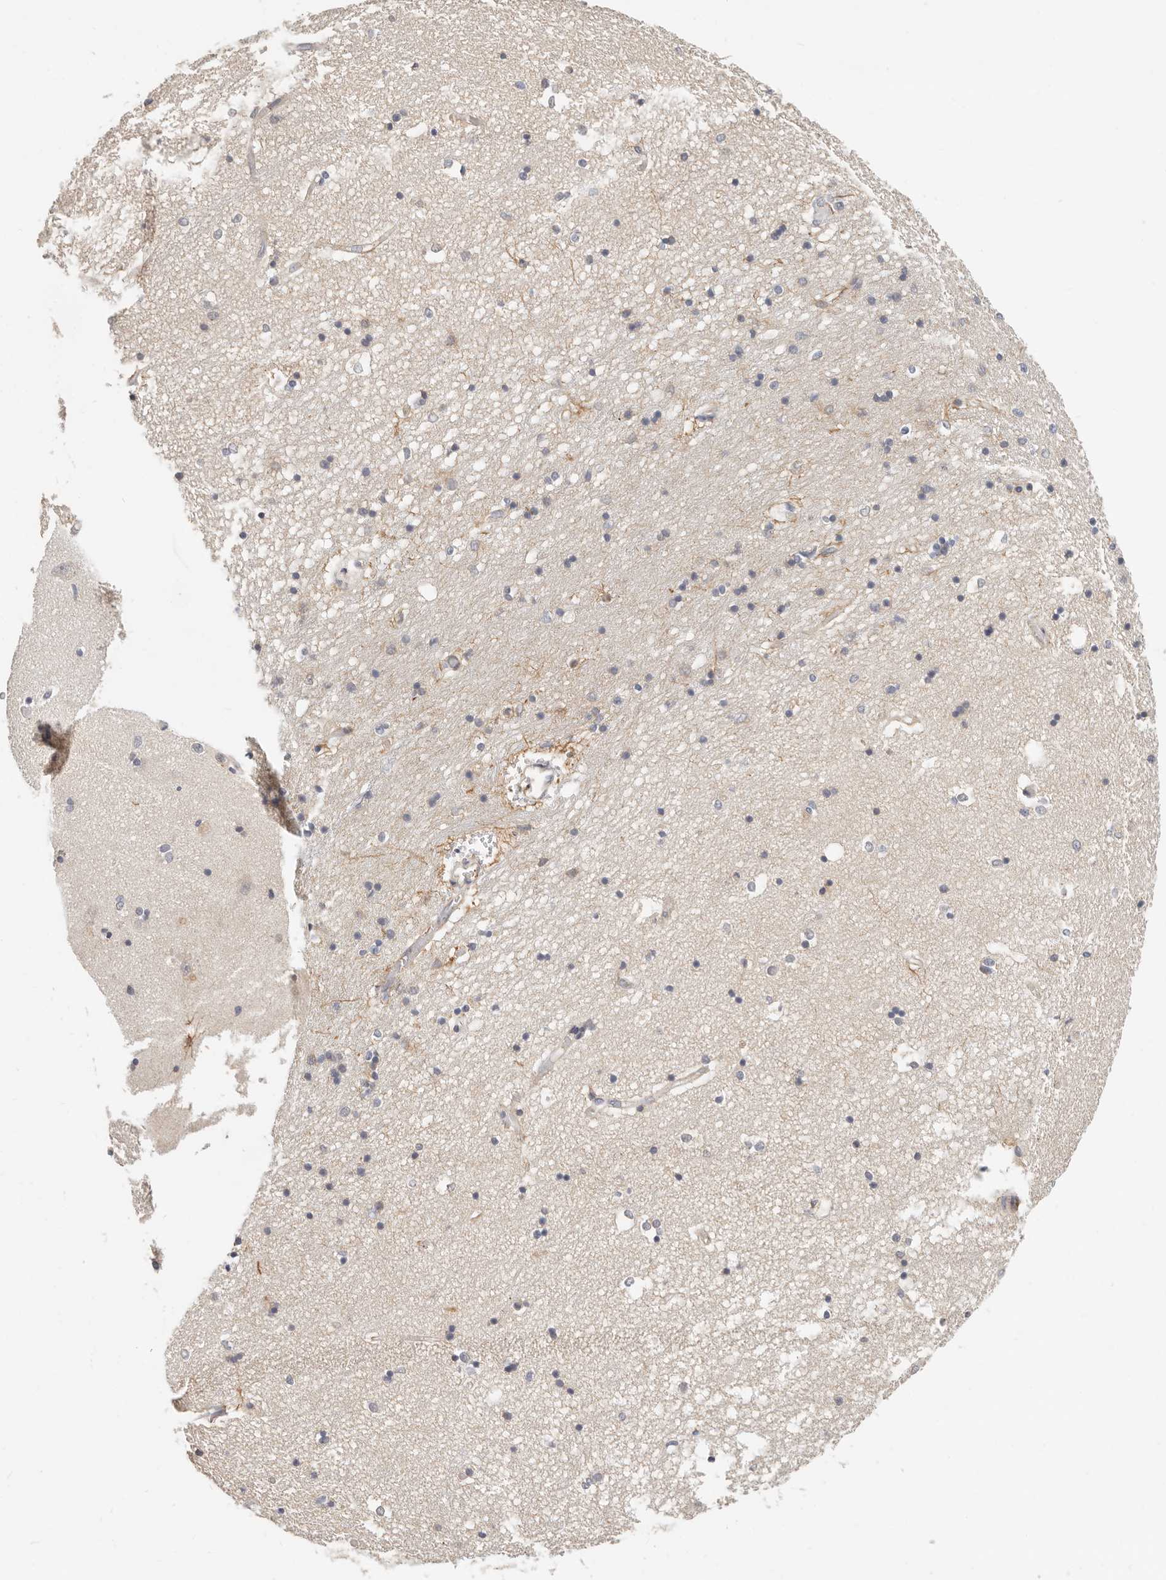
{"staining": {"intensity": "negative", "quantity": "none", "location": "none"}, "tissue": "hippocampus", "cell_type": "Glial cells", "image_type": "normal", "snomed": [{"axis": "morphology", "description": "Normal tissue, NOS"}, {"axis": "topography", "description": "Hippocampus"}], "caption": "Hippocampus stained for a protein using immunohistochemistry (IHC) displays no positivity glial cells.", "gene": "ZRANB1", "patient": {"sex": "male", "age": 45}}